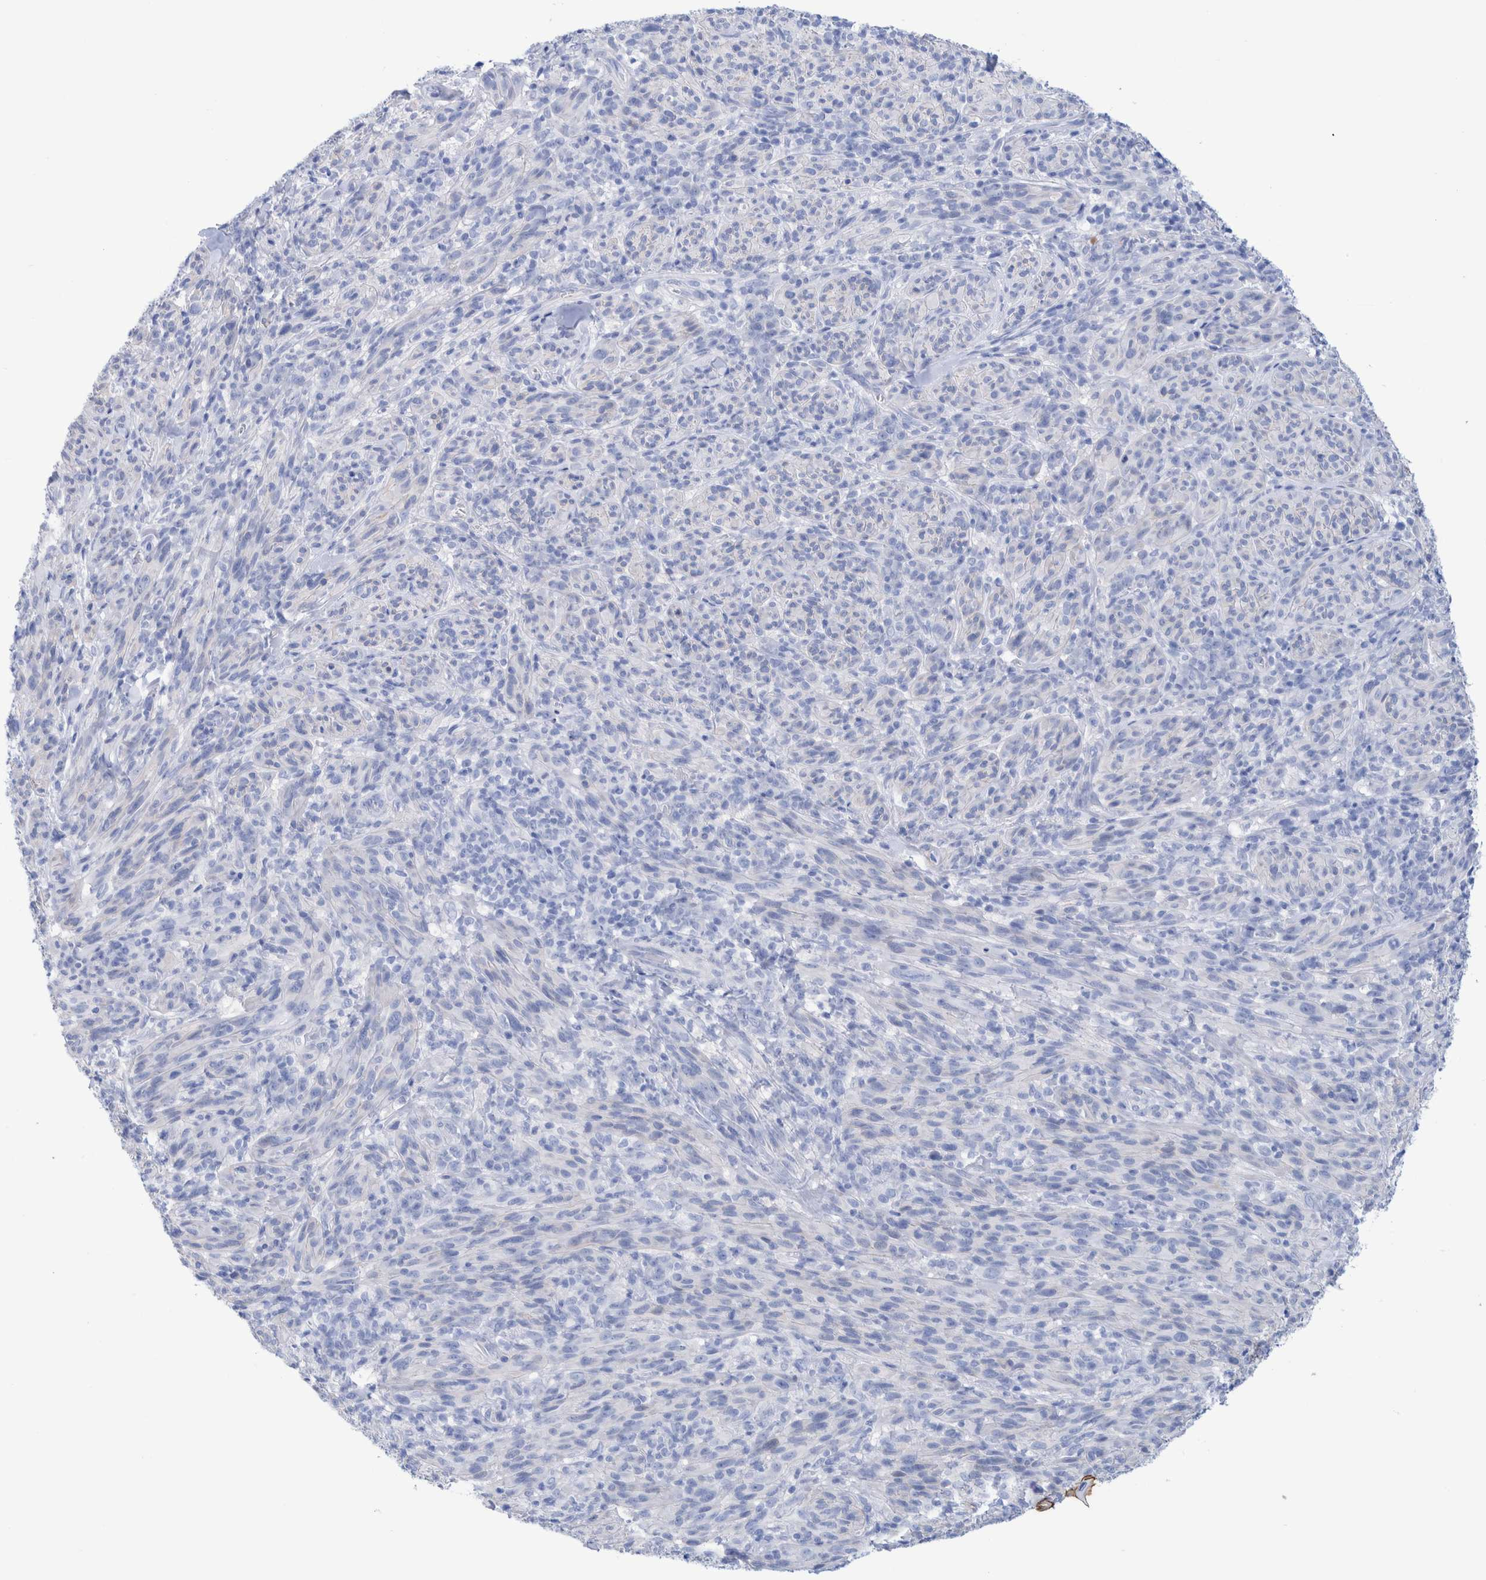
{"staining": {"intensity": "negative", "quantity": "none", "location": "none"}, "tissue": "melanoma", "cell_type": "Tumor cells", "image_type": "cancer", "snomed": [{"axis": "morphology", "description": "Malignant melanoma, NOS"}, {"axis": "topography", "description": "Skin of head"}], "caption": "High magnification brightfield microscopy of melanoma stained with DAB (brown) and counterstained with hematoxylin (blue): tumor cells show no significant staining.", "gene": "PERP", "patient": {"sex": "male", "age": 96}}